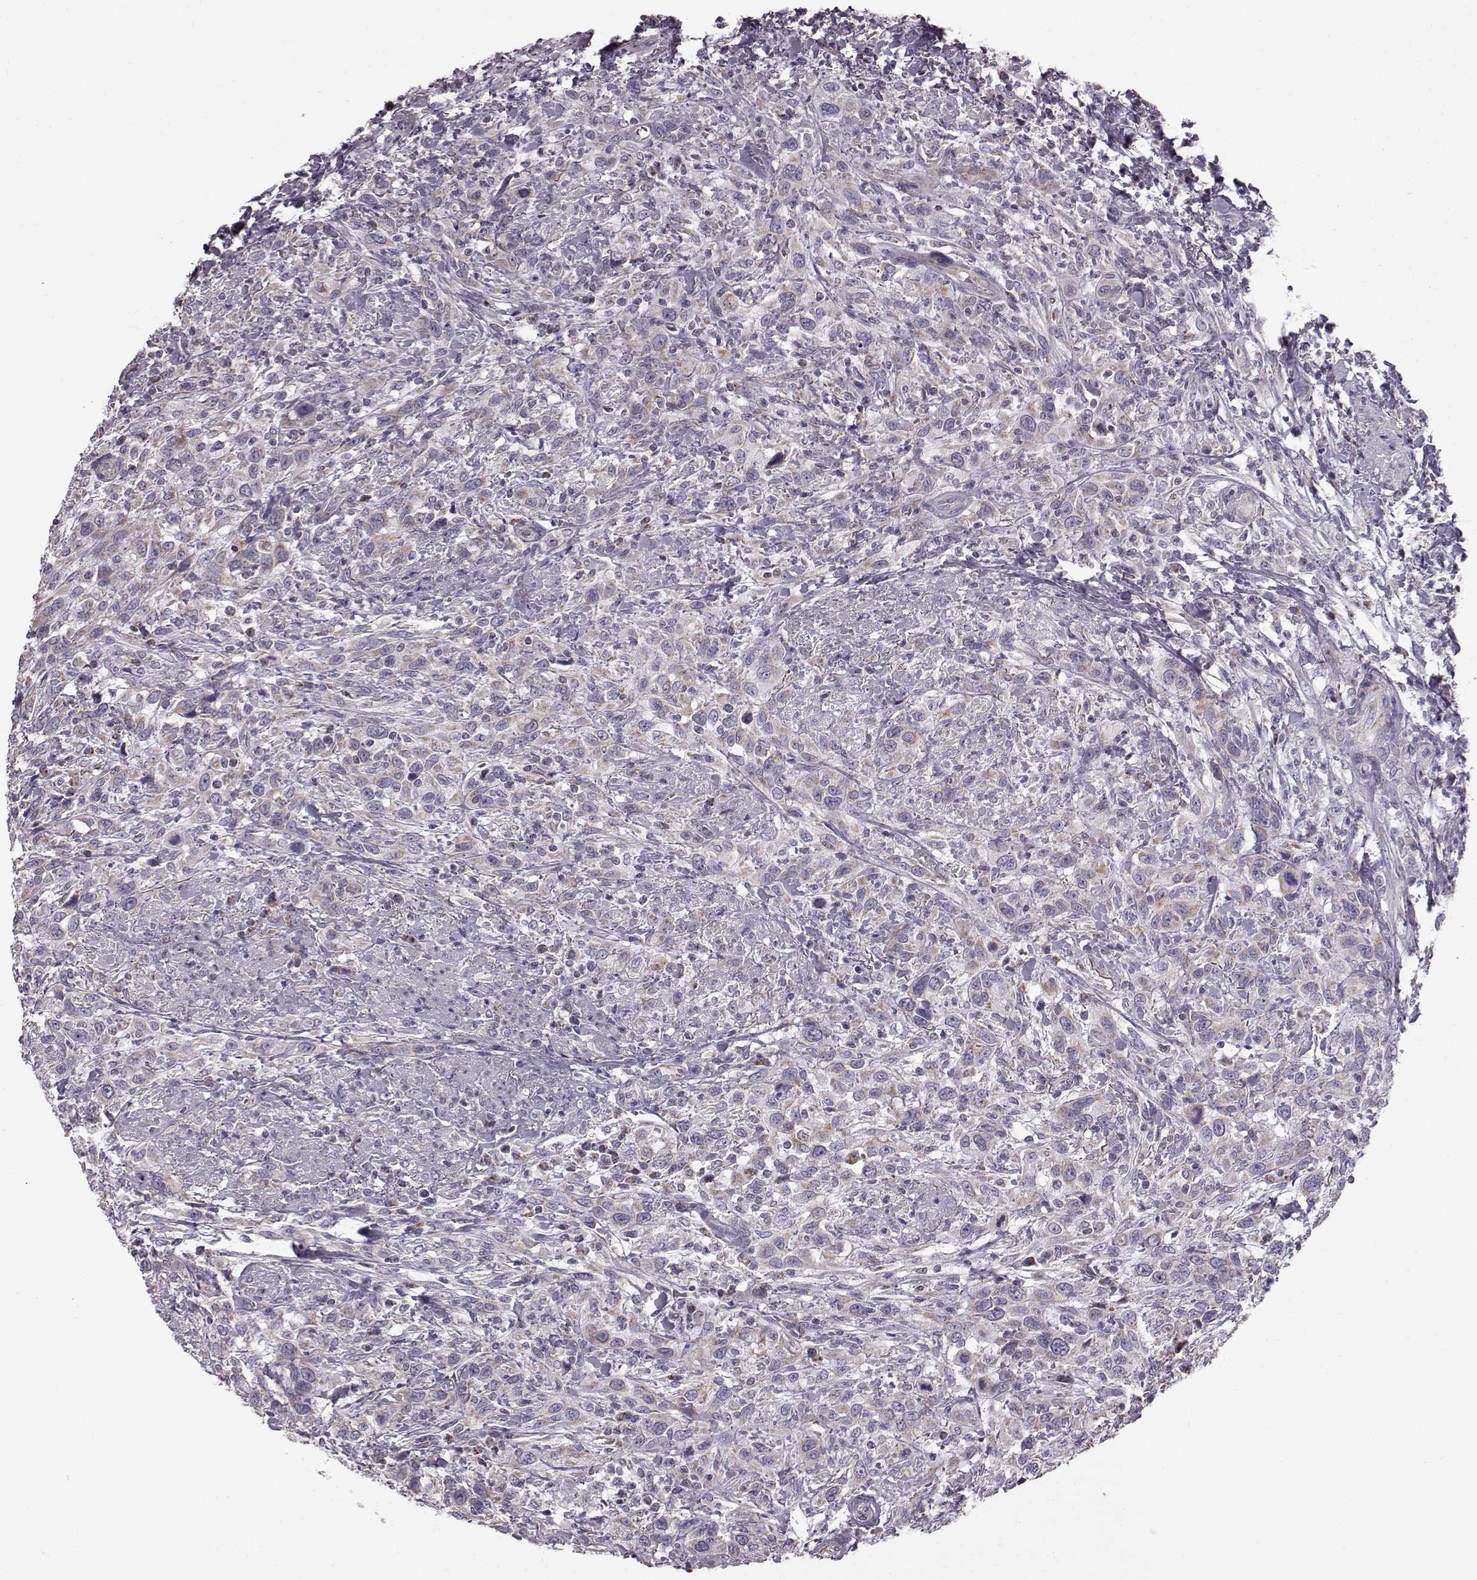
{"staining": {"intensity": "weak", "quantity": ">75%", "location": "cytoplasmic/membranous"}, "tissue": "urothelial cancer", "cell_type": "Tumor cells", "image_type": "cancer", "snomed": [{"axis": "morphology", "description": "Urothelial carcinoma, NOS"}, {"axis": "morphology", "description": "Urothelial carcinoma, High grade"}, {"axis": "topography", "description": "Urinary bladder"}], "caption": "This micrograph exhibits IHC staining of urothelial cancer, with low weak cytoplasmic/membranous positivity in about >75% of tumor cells.", "gene": "FAM8A1", "patient": {"sex": "female", "age": 64}}